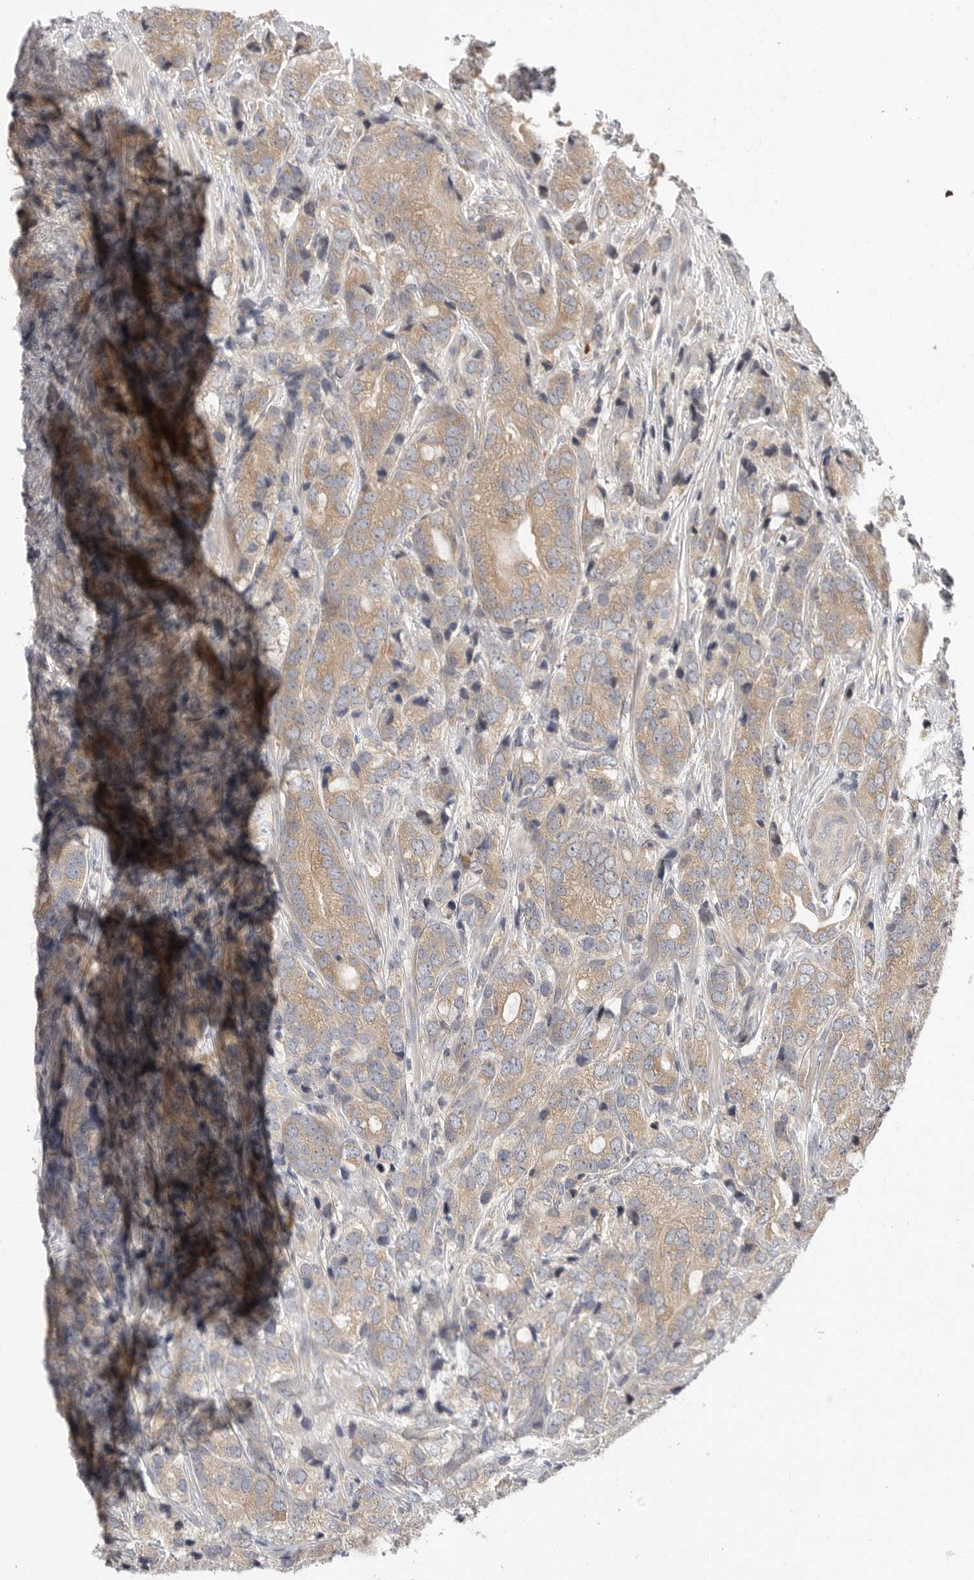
{"staining": {"intensity": "weak", "quantity": ">75%", "location": "cytoplasmic/membranous"}, "tissue": "prostate cancer", "cell_type": "Tumor cells", "image_type": "cancer", "snomed": [{"axis": "morphology", "description": "Adenocarcinoma, High grade"}, {"axis": "topography", "description": "Prostate"}], "caption": "This photomicrograph displays IHC staining of human high-grade adenocarcinoma (prostate), with low weak cytoplasmic/membranous staining in approximately >75% of tumor cells.", "gene": "OXR1", "patient": {"sex": "male", "age": 57}}